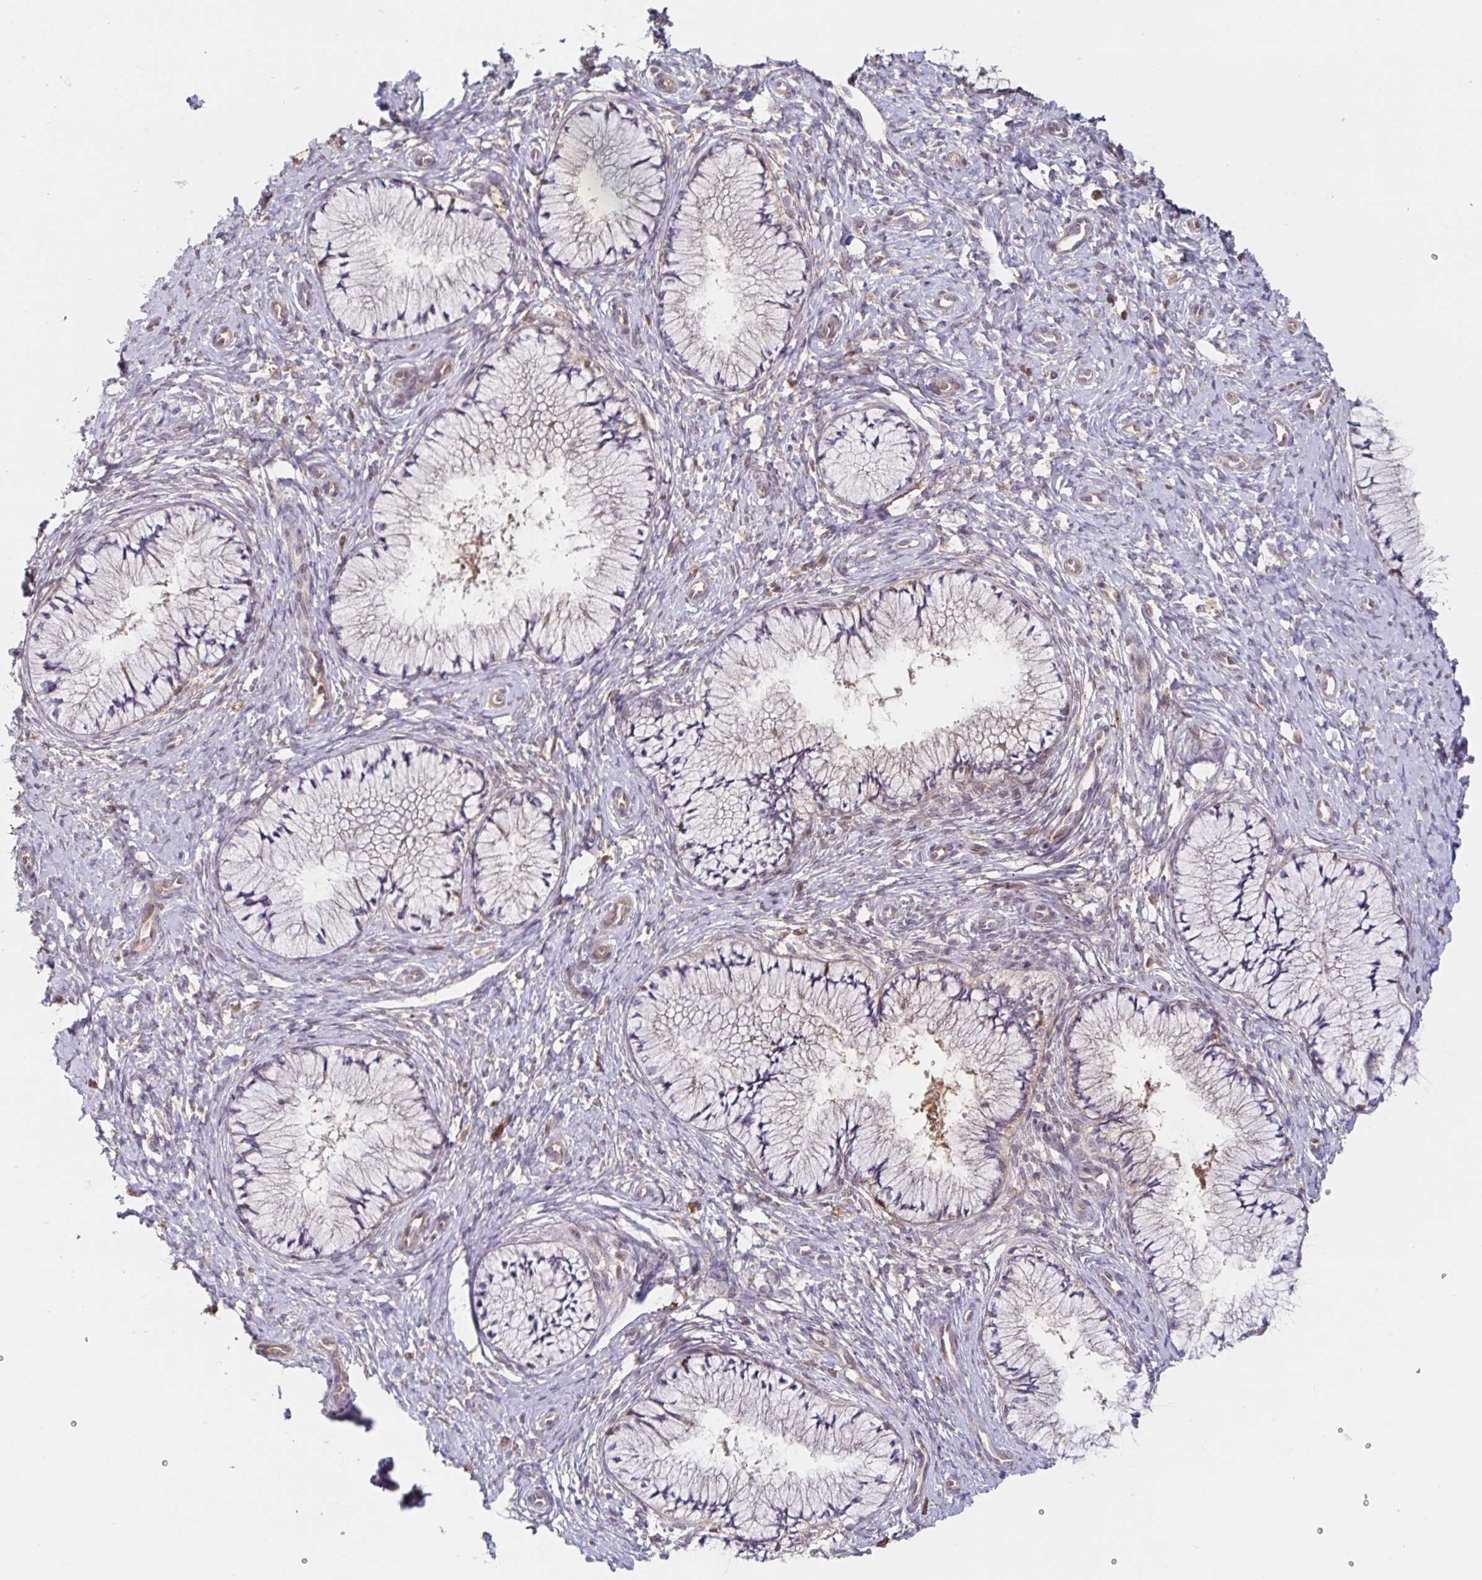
{"staining": {"intensity": "weak", "quantity": "<25%", "location": "cytoplasmic/membranous"}, "tissue": "cervix", "cell_type": "Glandular cells", "image_type": "normal", "snomed": [{"axis": "morphology", "description": "Normal tissue, NOS"}, {"axis": "topography", "description": "Cervix"}], "caption": "This is a photomicrograph of immunohistochemistry (IHC) staining of benign cervix, which shows no expression in glandular cells. (DAB (3,3'-diaminobenzidine) immunohistochemistry with hematoxylin counter stain).", "gene": "LARP1", "patient": {"sex": "female", "age": 37}}